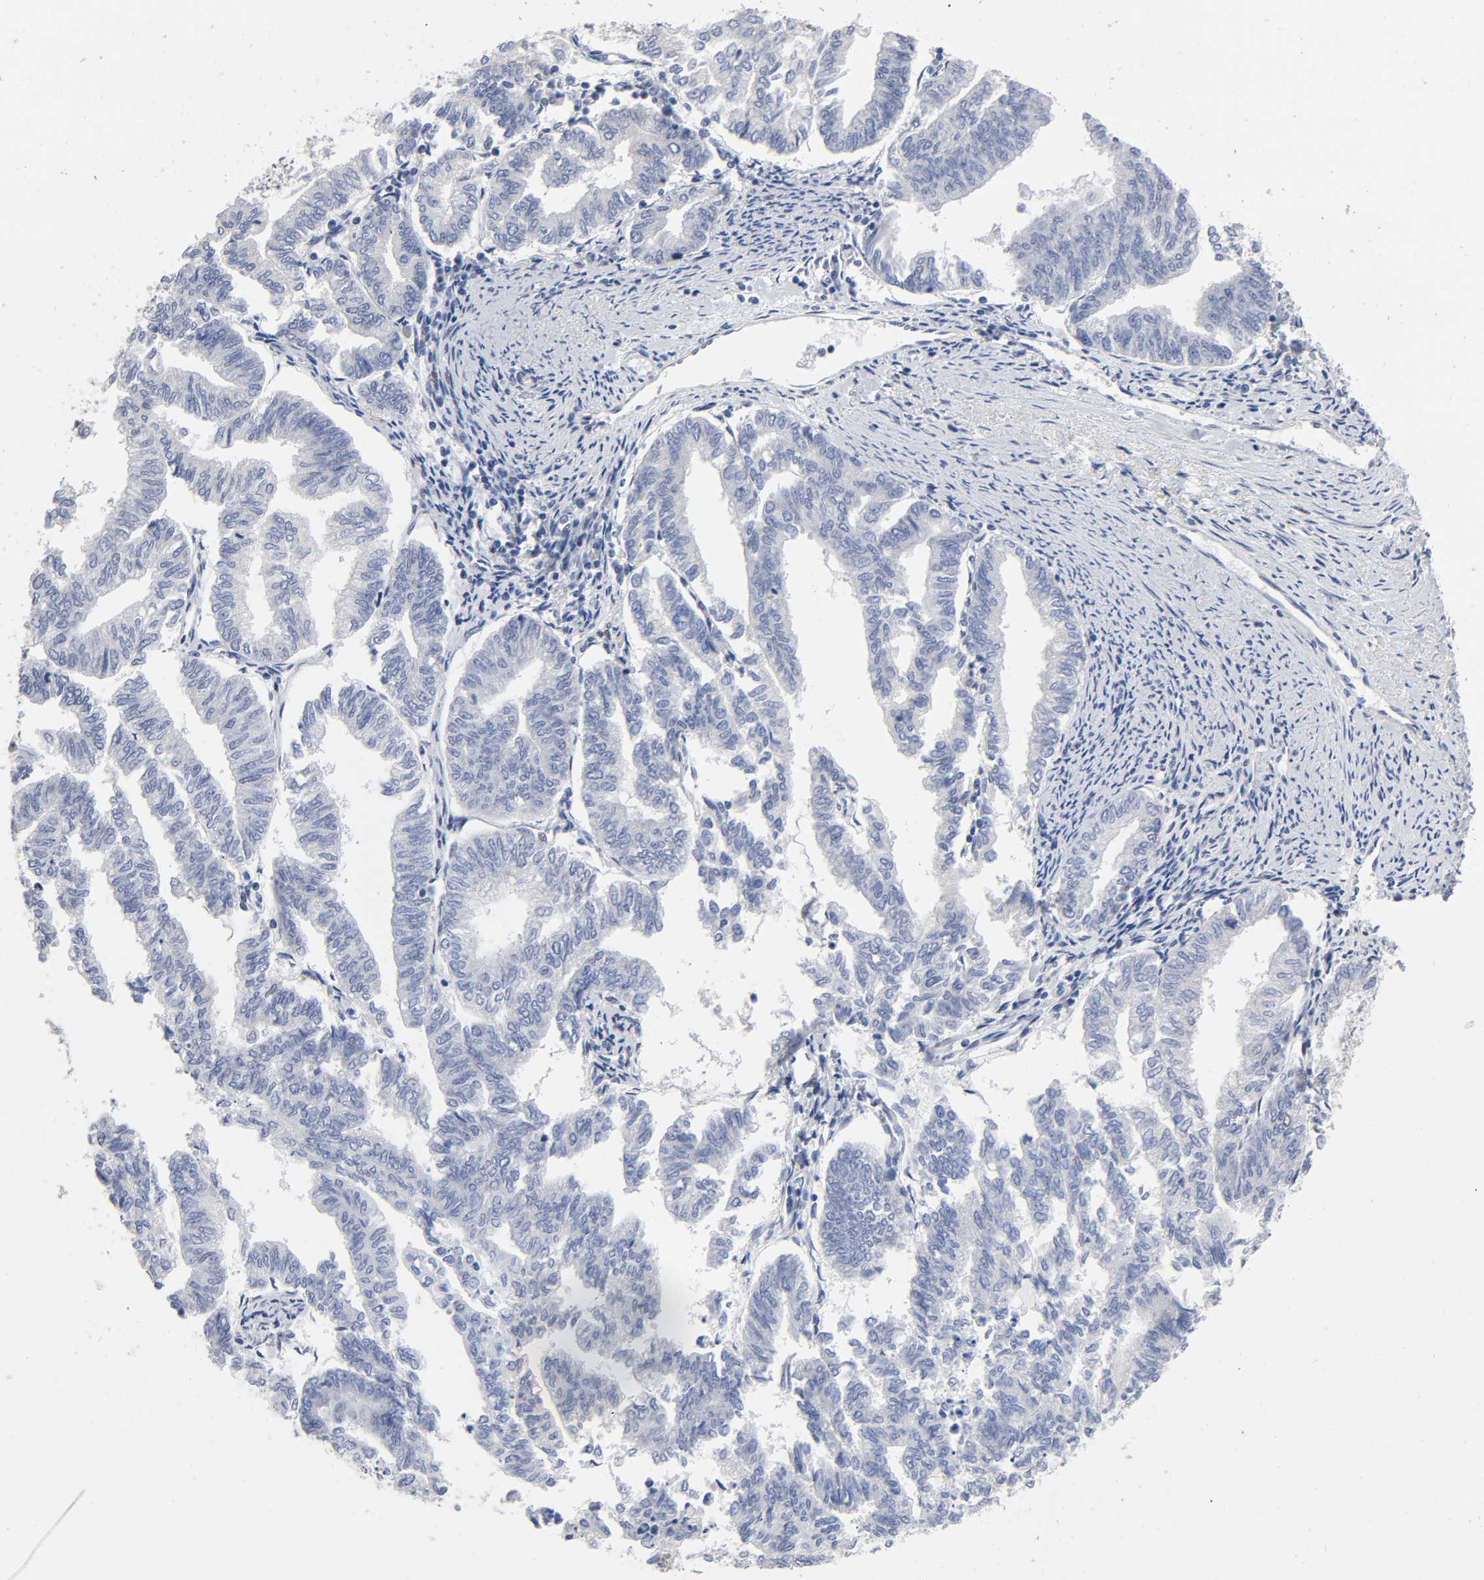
{"staining": {"intensity": "negative", "quantity": "none", "location": "none"}, "tissue": "endometrial cancer", "cell_type": "Tumor cells", "image_type": "cancer", "snomed": [{"axis": "morphology", "description": "Adenocarcinoma, NOS"}, {"axis": "topography", "description": "Endometrium"}], "caption": "Tumor cells are negative for protein expression in human adenocarcinoma (endometrial). Nuclei are stained in blue.", "gene": "STK38", "patient": {"sex": "female", "age": 79}}